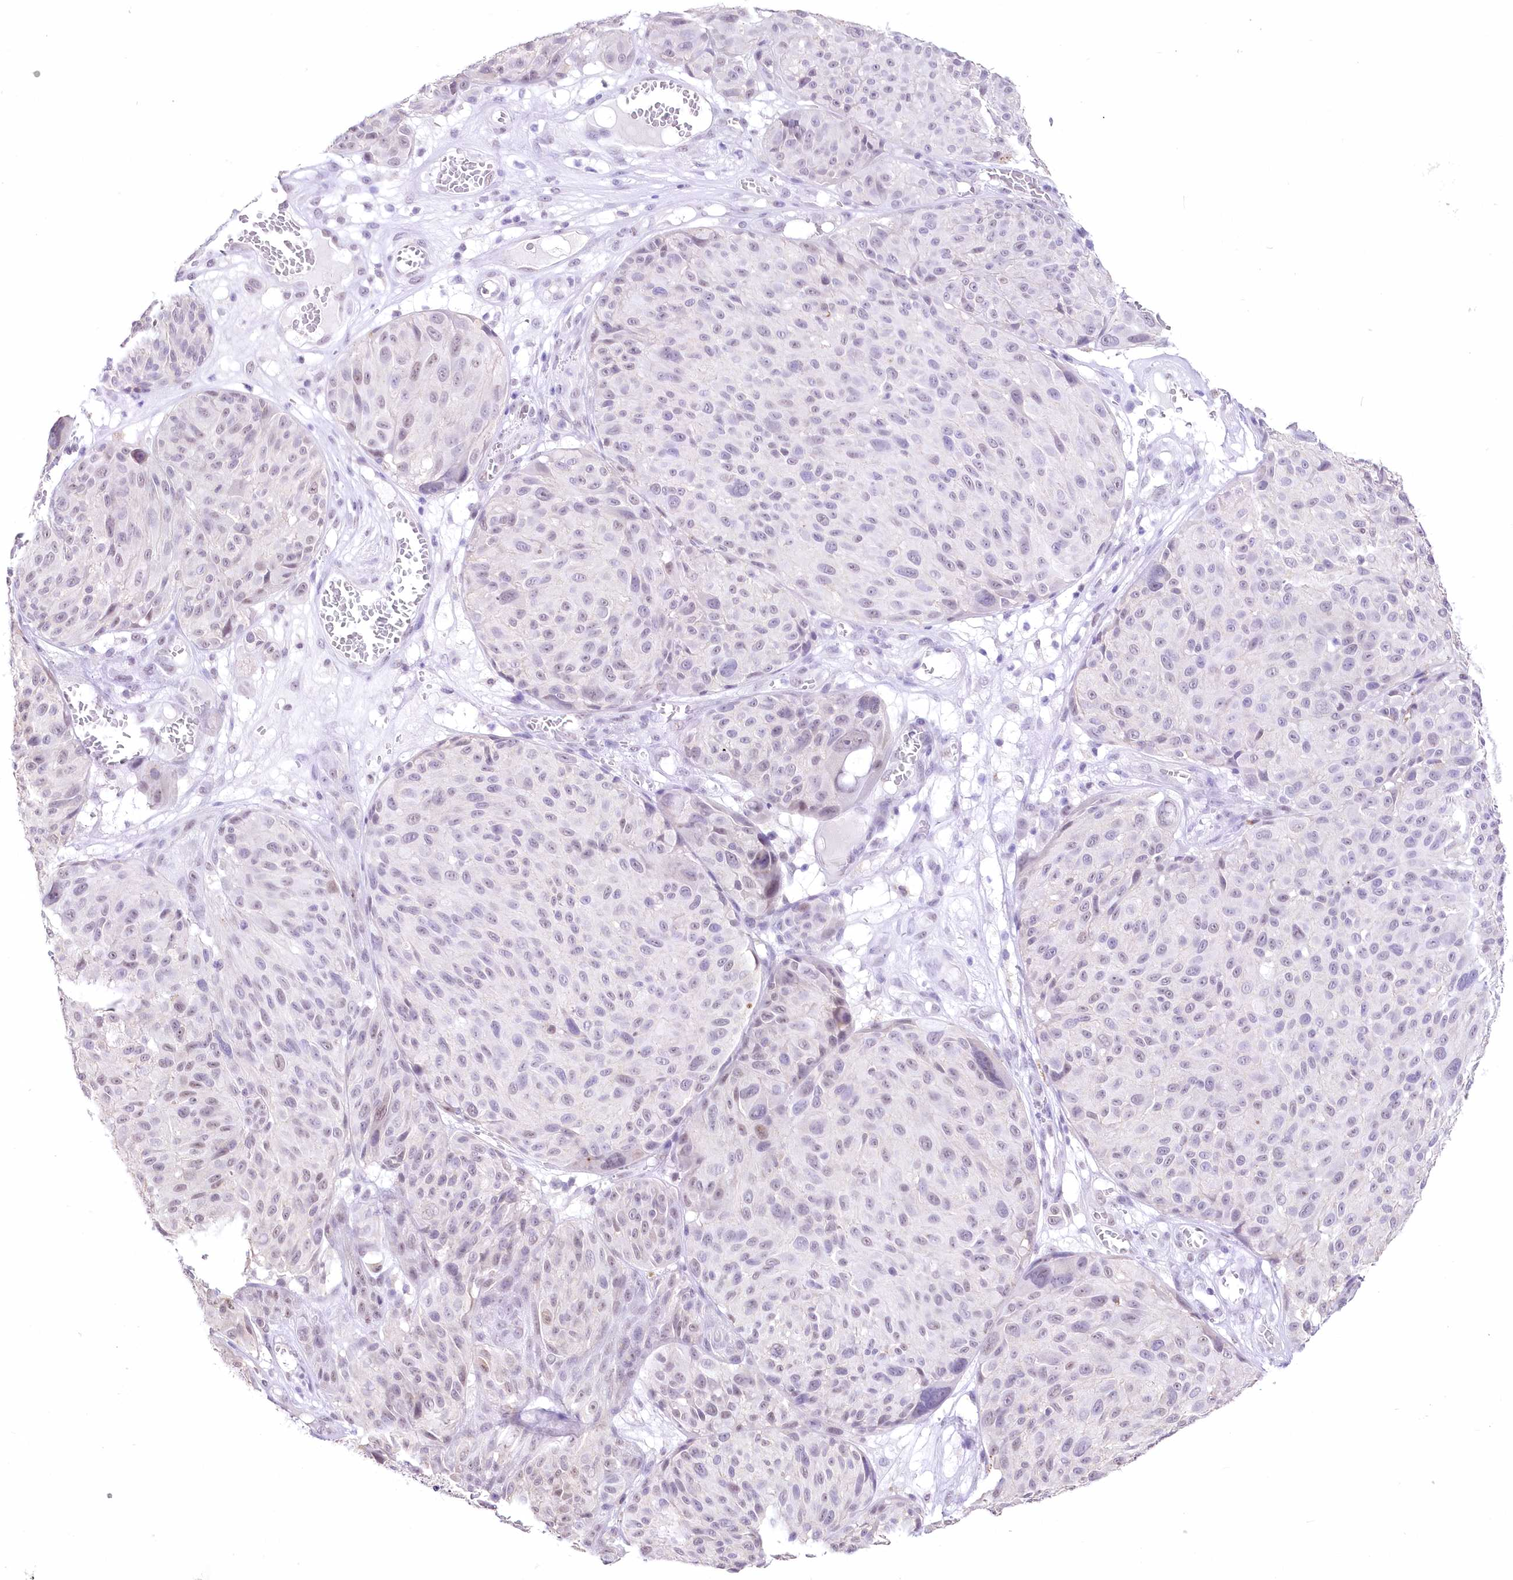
{"staining": {"intensity": "negative", "quantity": "none", "location": "none"}, "tissue": "melanoma", "cell_type": "Tumor cells", "image_type": "cancer", "snomed": [{"axis": "morphology", "description": "Malignant melanoma, NOS"}, {"axis": "topography", "description": "Skin"}], "caption": "Immunohistochemical staining of human malignant melanoma shows no significant expression in tumor cells.", "gene": "RBM27", "patient": {"sex": "male", "age": 83}}